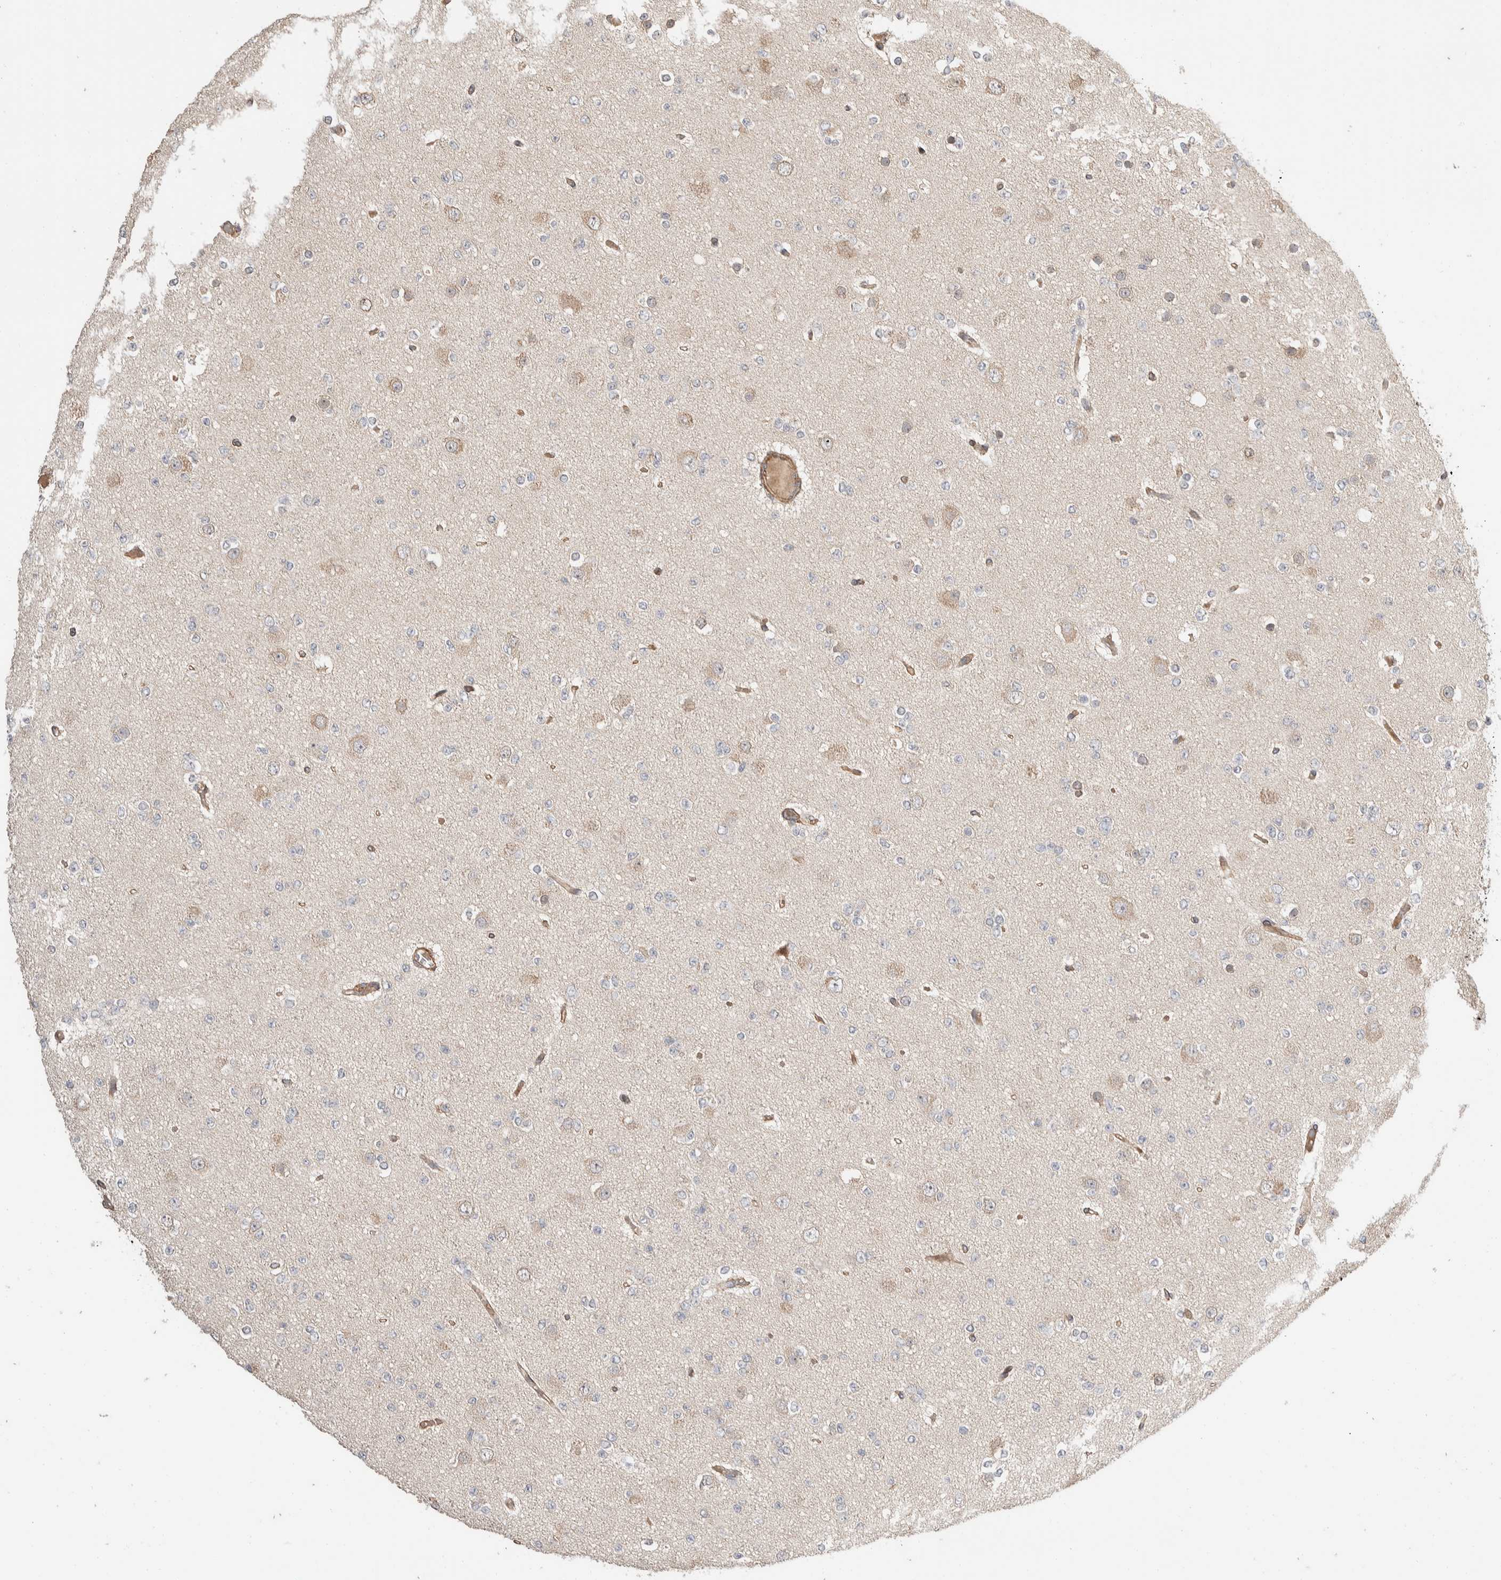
{"staining": {"intensity": "negative", "quantity": "none", "location": "none"}, "tissue": "glioma", "cell_type": "Tumor cells", "image_type": "cancer", "snomed": [{"axis": "morphology", "description": "Glioma, malignant, Low grade"}, {"axis": "topography", "description": "Brain"}], "caption": "Immunohistochemistry photomicrograph of neoplastic tissue: human malignant glioma (low-grade) stained with DAB shows no significant protein staining in tumor cells.", "gene": "ERC1", "patient": {"sex": "female", "age": 22}}